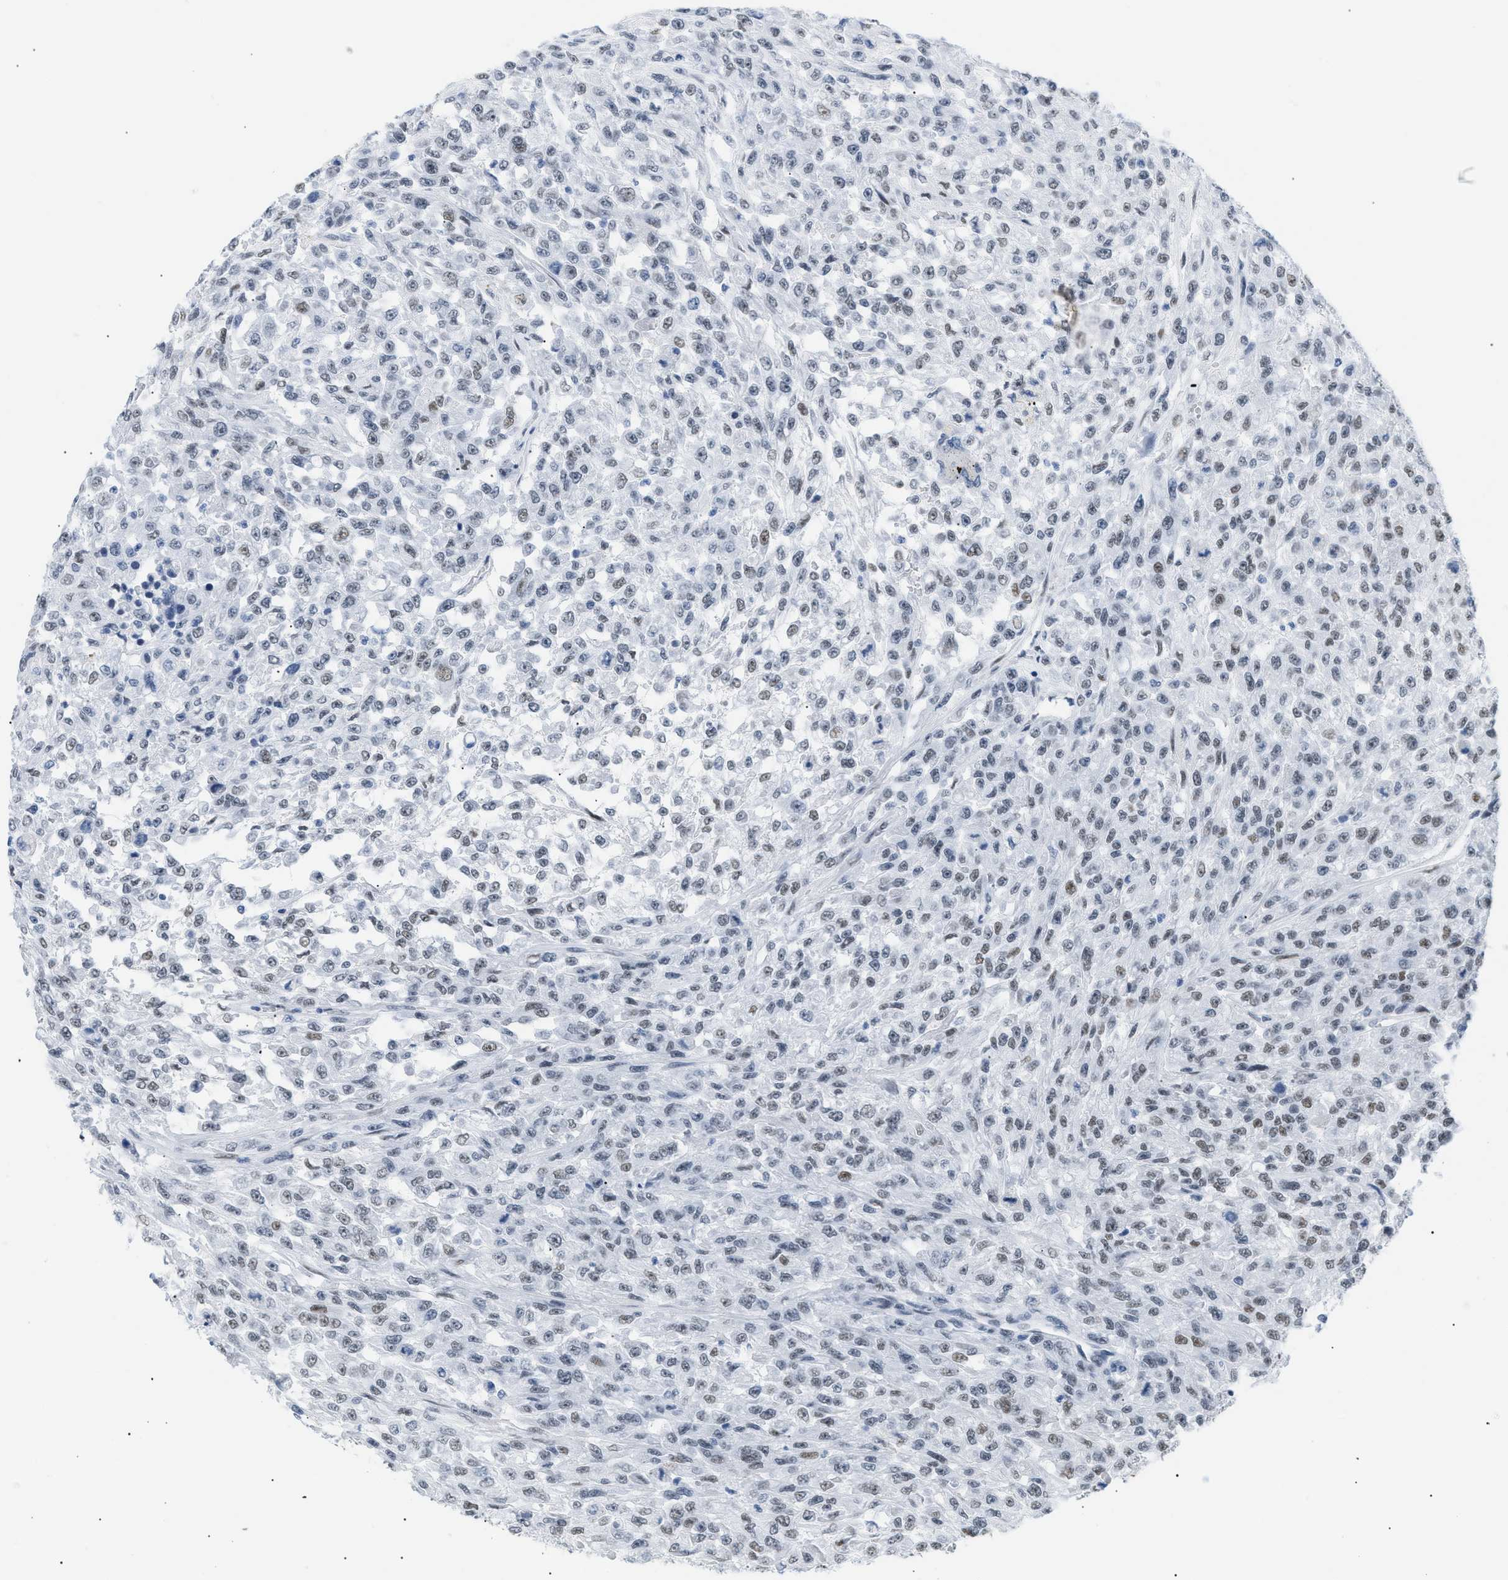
{"staining": {"intensity": "weak", "quantity": "25%-75%", "location": "nuclear"}, "tissue": "urothelial cancer", "cell_type": "Tumor cells", "image_type": "cancer", "snomed": [{"axis": "morphology", "description": "Urothelial carcinoma, High grade"}, {"axis": "topography", "description": "Urinary bladder"}], "caption": "Urothelial carcinoma (high-grade) stained with immunohistochemistry displays weak nuclear expression in approximately 25%-75% of tumor cells.", "gene": "ELN", "patient": {"sex": "male", "age": 46}}